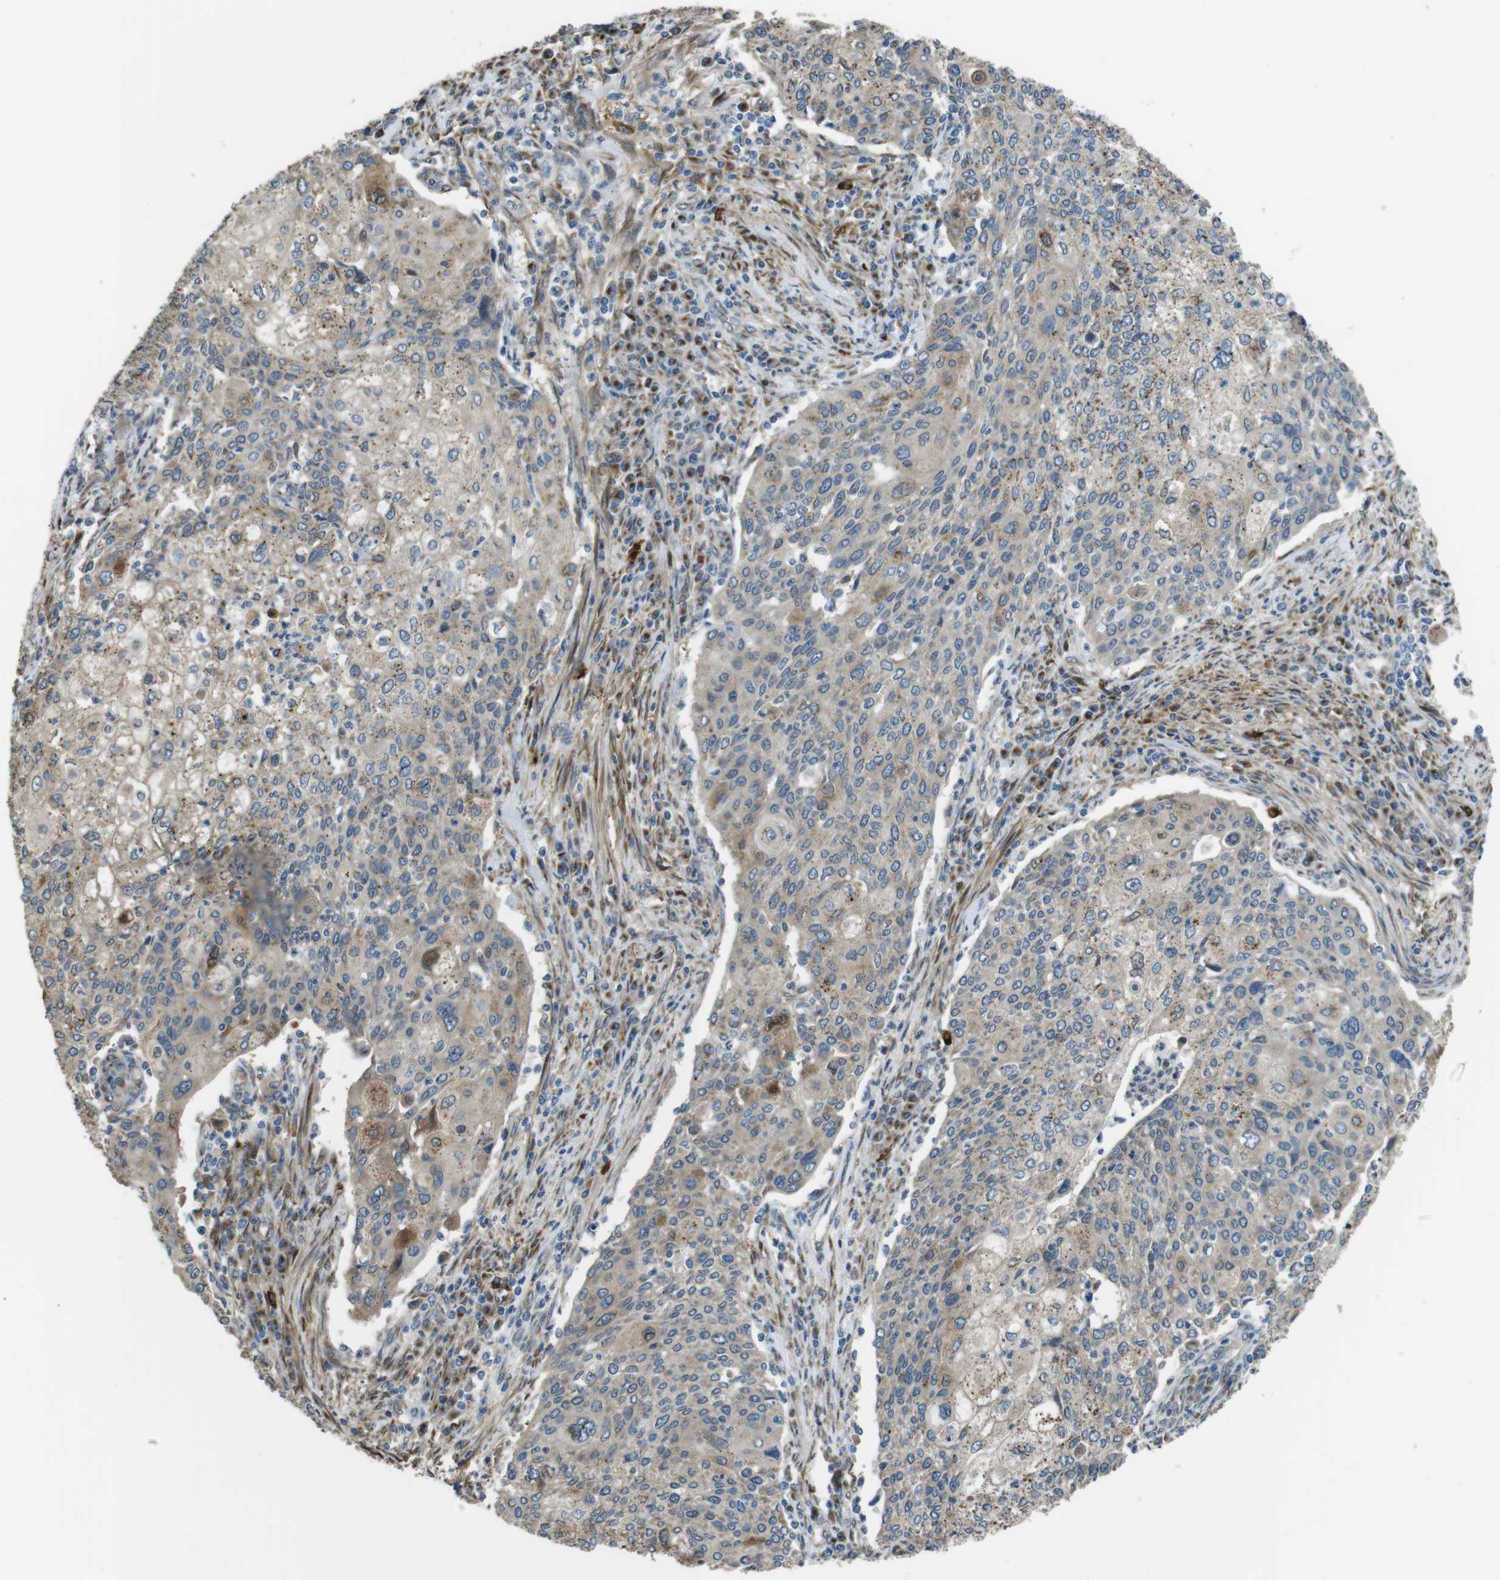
{"staining": {"intensity": "weak", "quantity": ">75%", "location": "cytoplasmic/membranous"}, "tissue": "cervical cancer", "cell_type": "Tumor cells", "image_type": "cancer", "snomed": [{"axis": "morphology", "description": "Squamous cell carcinoma, NOS"}, {"axis": "topography", "description": "Cervix"}], "caption": "The photomicrograph demonstrates immunohistochemical staining of cervical cancer. There is weak cytoplasmic/membranous positivity is identified in approximately >75% of tumor cells.", "gene": "RAB6A", "patient": {"sex": "female", "age": 40}}